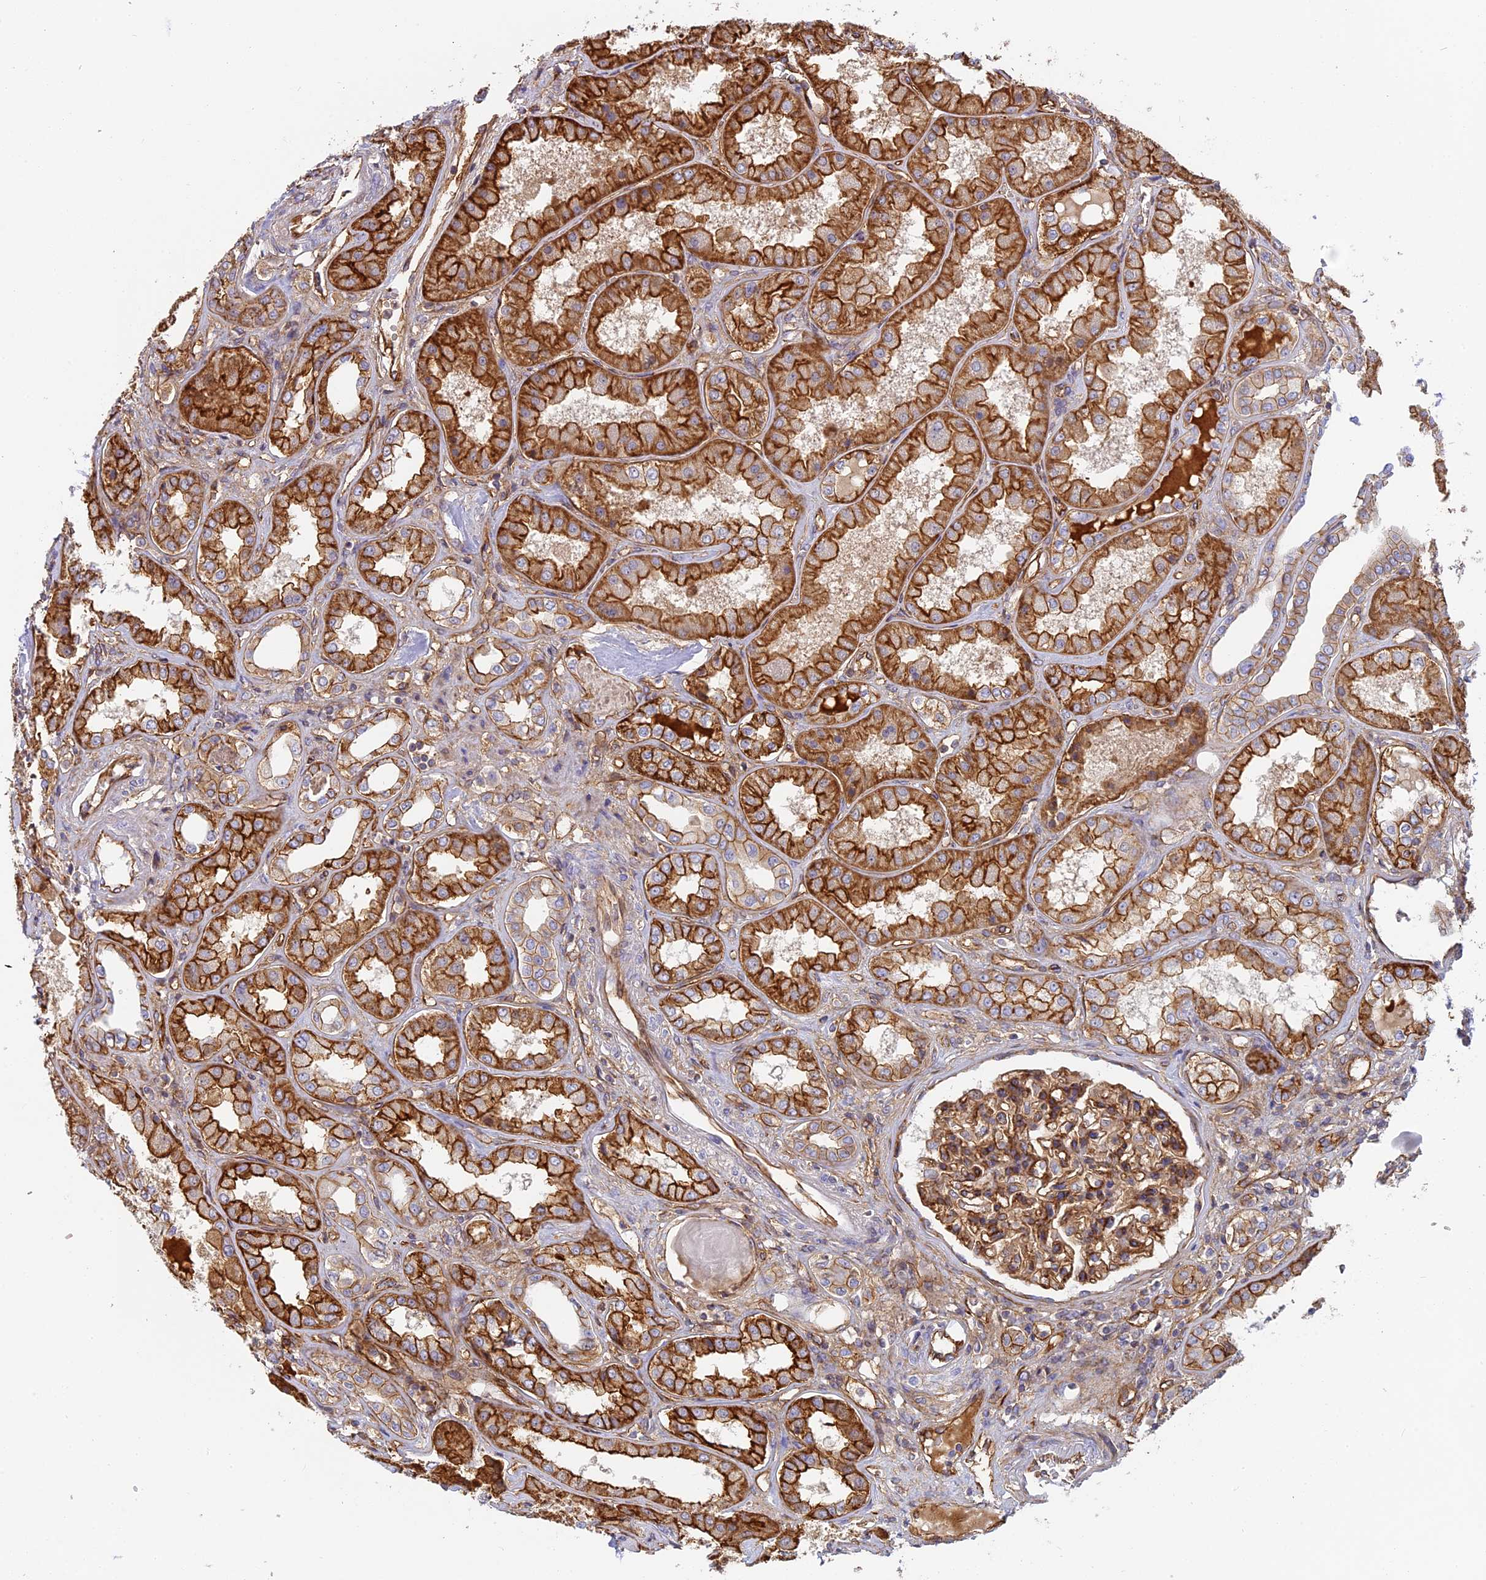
{"staining": {"intensity": "moderate", "quantity": ">75%", "location": "cytoplasmic/membranous"}, "tissue": "kidney", "cell_type": "Cells in glomeruli", "image_type": "normal", "snomed": [{"axis": "morphology", "description": "Normal tissue, NOS"}, {"axis": "topography", "description": "Kidney"}], "caption": "Brown immunohistochemical staining in benign human kidney exhibits moderate cytoplasmic/membranous staining in about >75% of cells in glomeruli.", "gene": "CNBD2", "patient": {"sex": "female", "age": 56}}